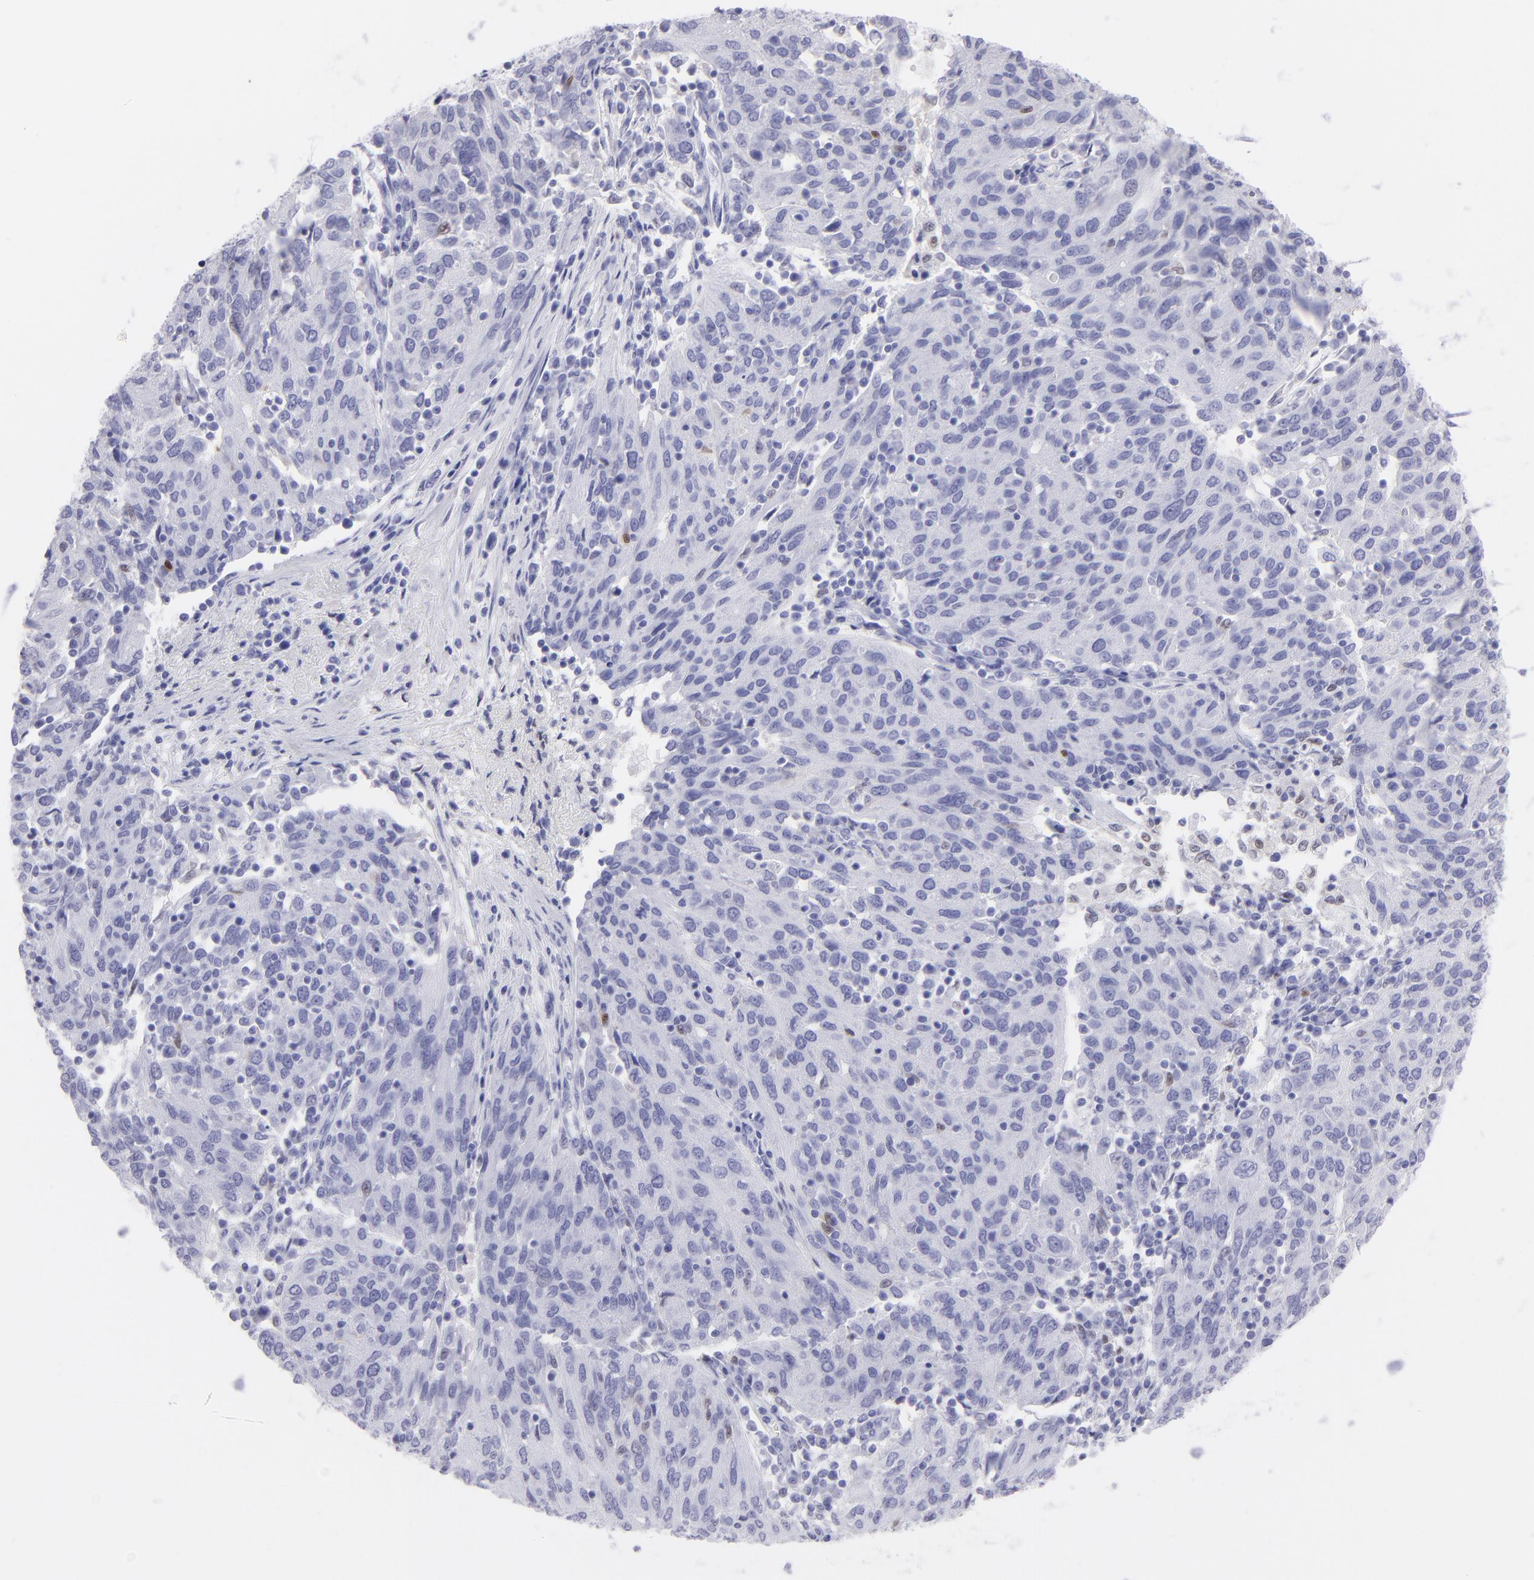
{"staining": {"intensity": "negative", "quantity": "none", "location": "none"}, "tissue": "ovarian cancer", "cell_type": "Tumor cells", "image_type": "cancer", "snomed": [{"axis": "morphology", "description": "Carcinoma, endometroid"}, {"axis": "topography", "description": "Ovary"}], "caption": "An IHC micrograph of ovarian cancer is shown. There is no staining in tumor cells of ovarian cancer. (DAB immunohistochemistry (IHC) with hematoxylin counter stain).", "gene": "MITF", "patient": {"sex": "female", "age": 50}}